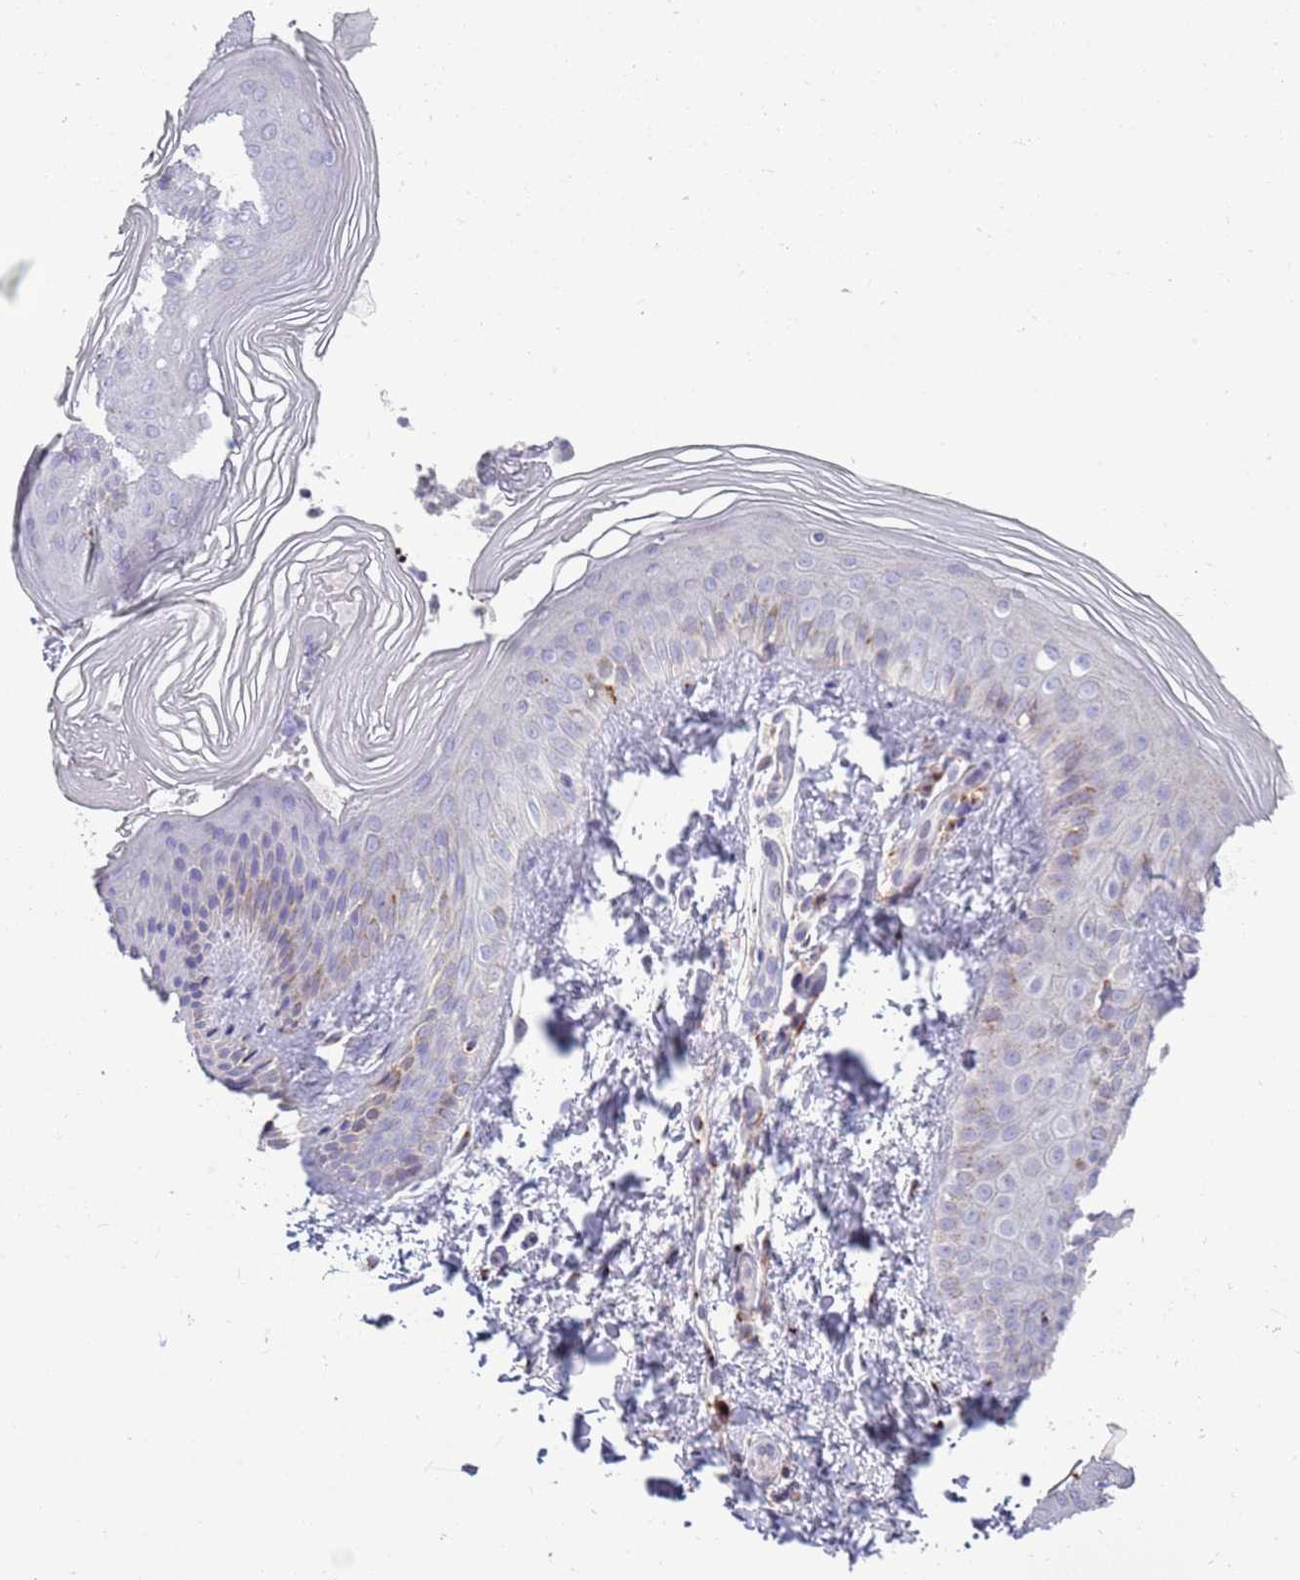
{"staining": {"intensity": "negative", "quantity": "none", "location": "none"}, "tissue": "skin", "cell_type": "Epidermal cells", "image_type": "normal", "snomed": [{"axis": "morphology", "description": "Normal tissue, NOS"}, {"axis": "morphology", "description": "Inflammation, NOS"}, {"axis": "topography", "description": "Soft tissue"}, {"axis": "topography", "description": "Anal"}], "caption": "High power microscopy micrograph of an immunohistochemistry (IHC) histopathology image of benign skin, revealing no significant expression in epidermal cells. (DAB immunohistochemistry, high magnification).", "gene": "ACSBG1", "patient": {"sex": "female", "age": 15}}